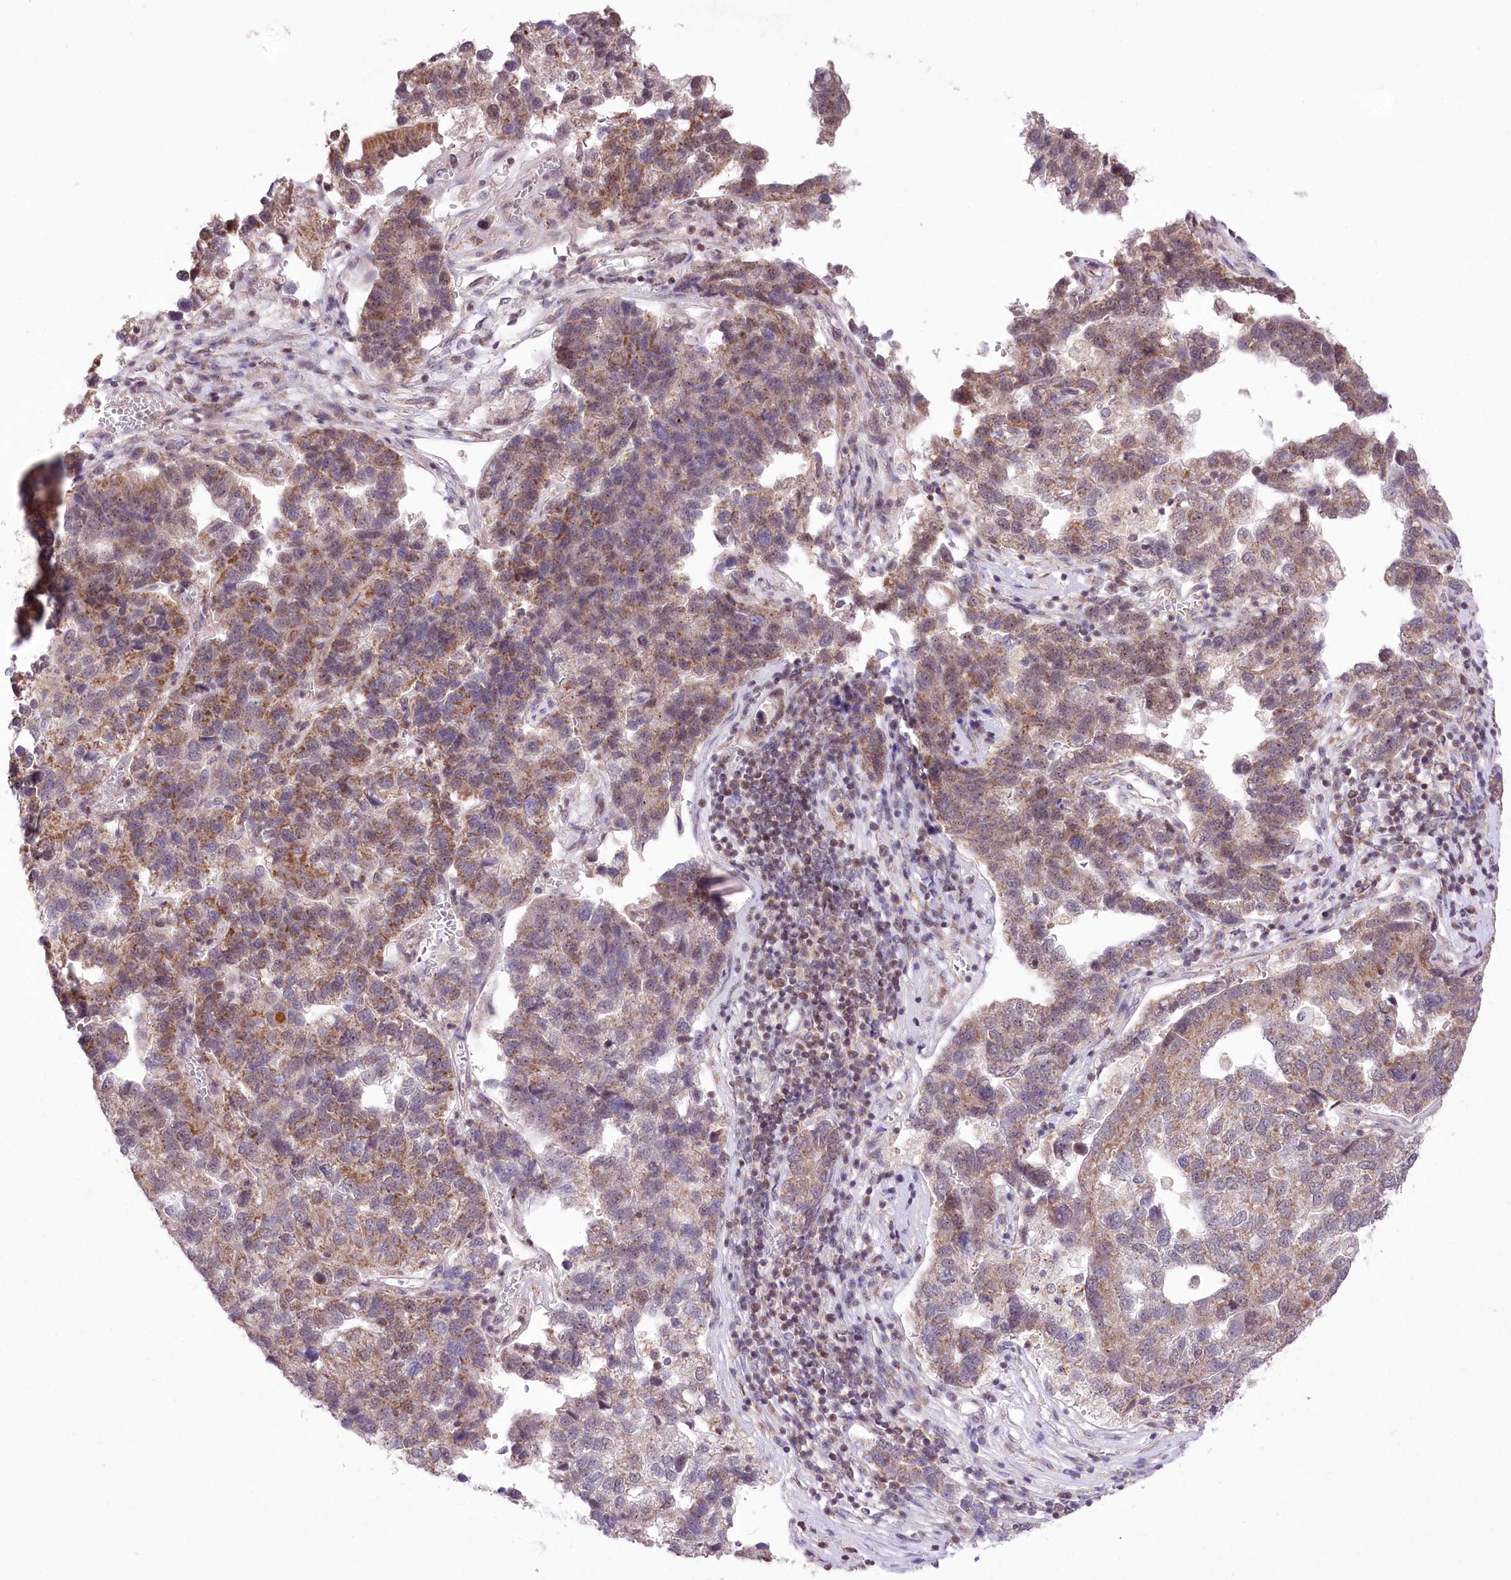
{"staining": {"intensity": "moderate", "quantity": "25%-75%", "location": "cytoplasmic/membranous"}, "tissue": "pancreatic cancer", "cell_type": "Tumor cells", "image_type": "cancer", "snomed": [{"axis": "morphology", "description": "Adenocarcinoma, NOS"}, {"axis": "topography", "description": "Pancreas"}], "caption": "Immunohistochemical staining of pancreatic adenocarcinoma displays medium levels of moderate cytoplasmic/membranous expression in approximately 25%-75% of tumor cells.", "gene": "ZMAT2", "patient": {"sex": "female", "age": 61}}